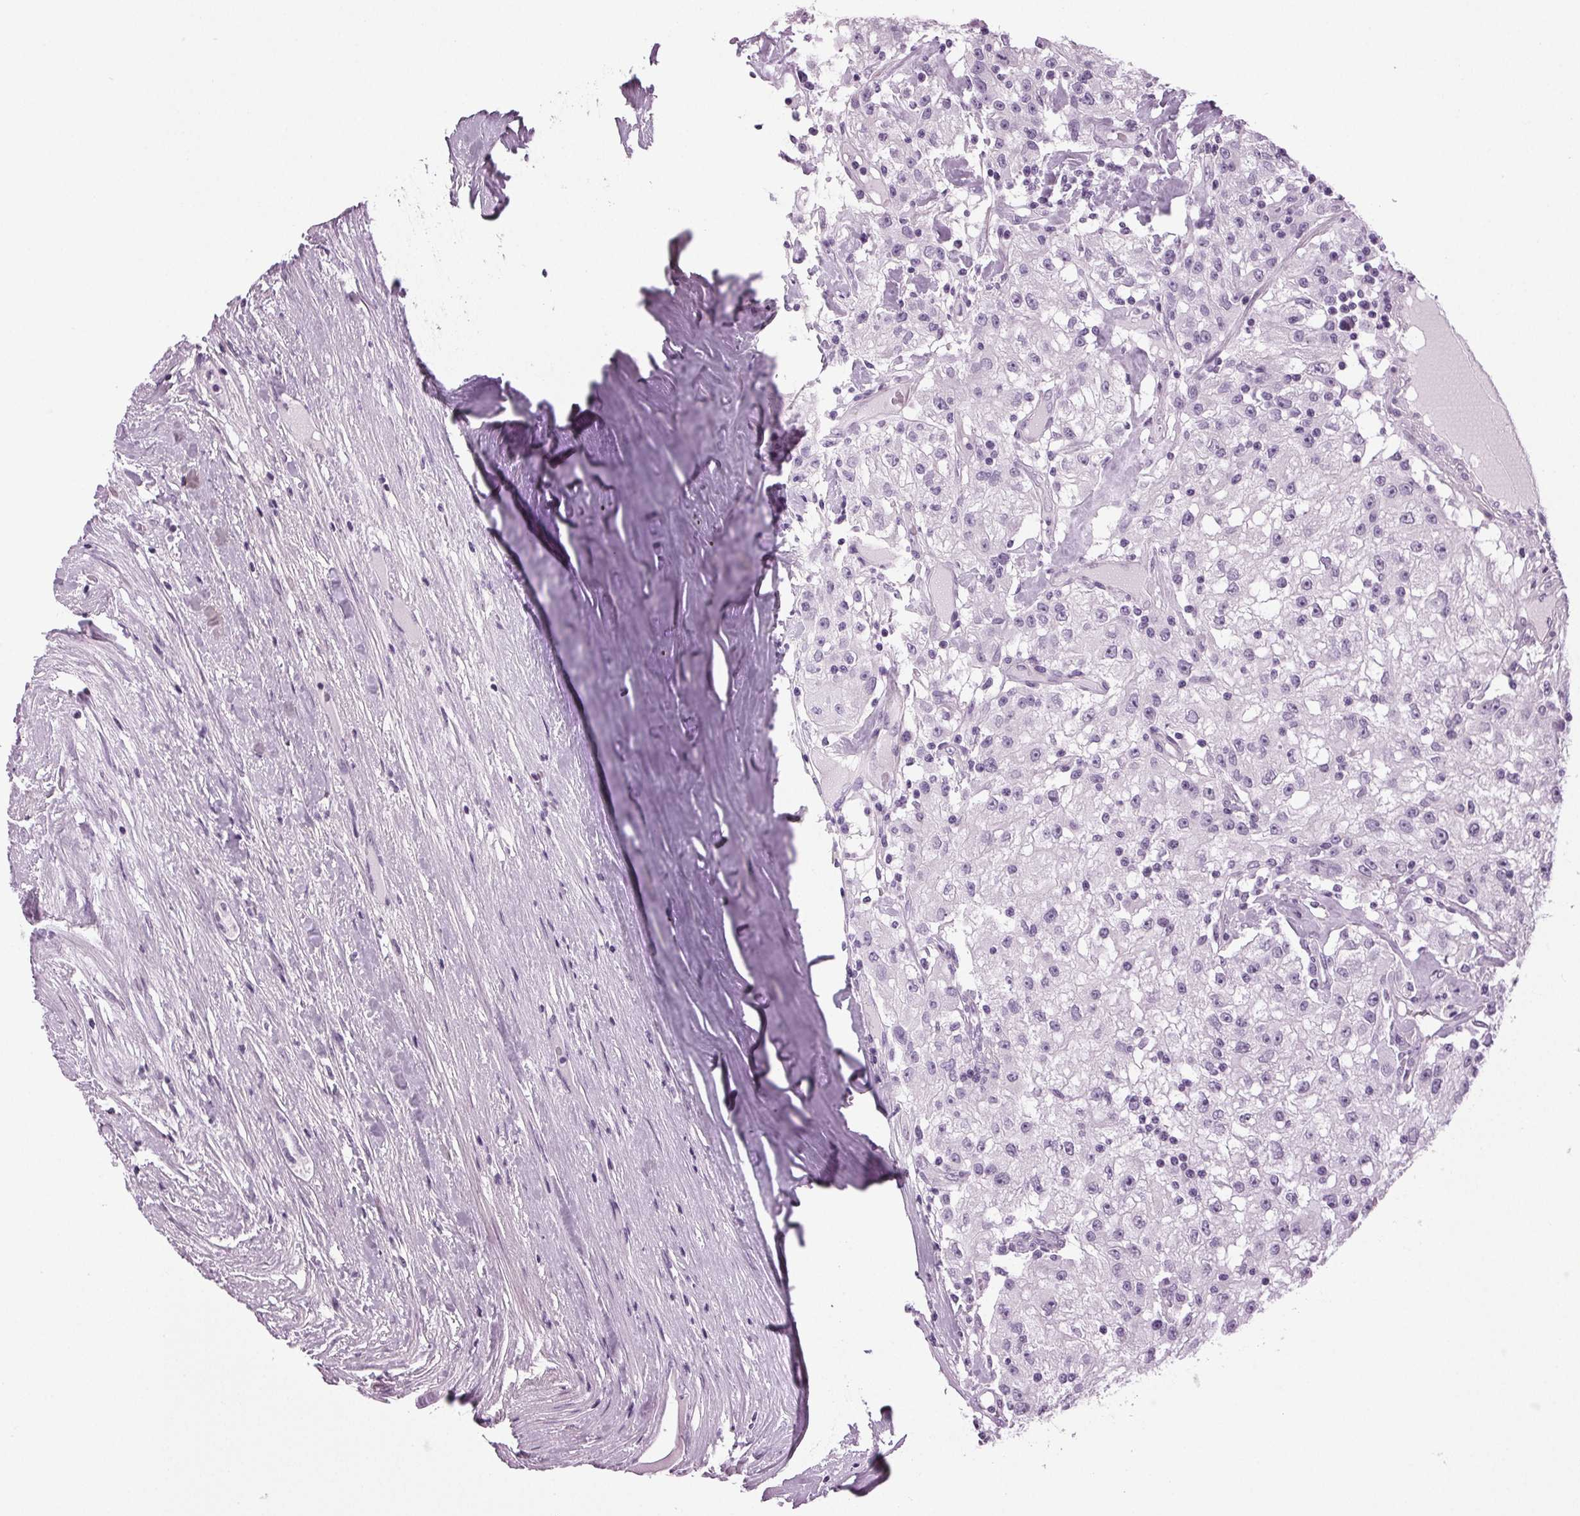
{"staining": {"intensity": "negative", "quantity": "none", "location": "none"}, "tissue": "renal cancer", "cell_type": "Tumor cells", "image_type": "cancer", "snomed": [{"axis": "morphology", "description": "Adenocarcinoma, NOS"}, {"axis": "topography", "description": "Kidney"}], "caption": "Renal cancer stained for a protein using immunohistochemistry demonstrates no positivity tumor cells.", "gene": "DNAH12", "patient": {"sex": "female", "age": 67}}